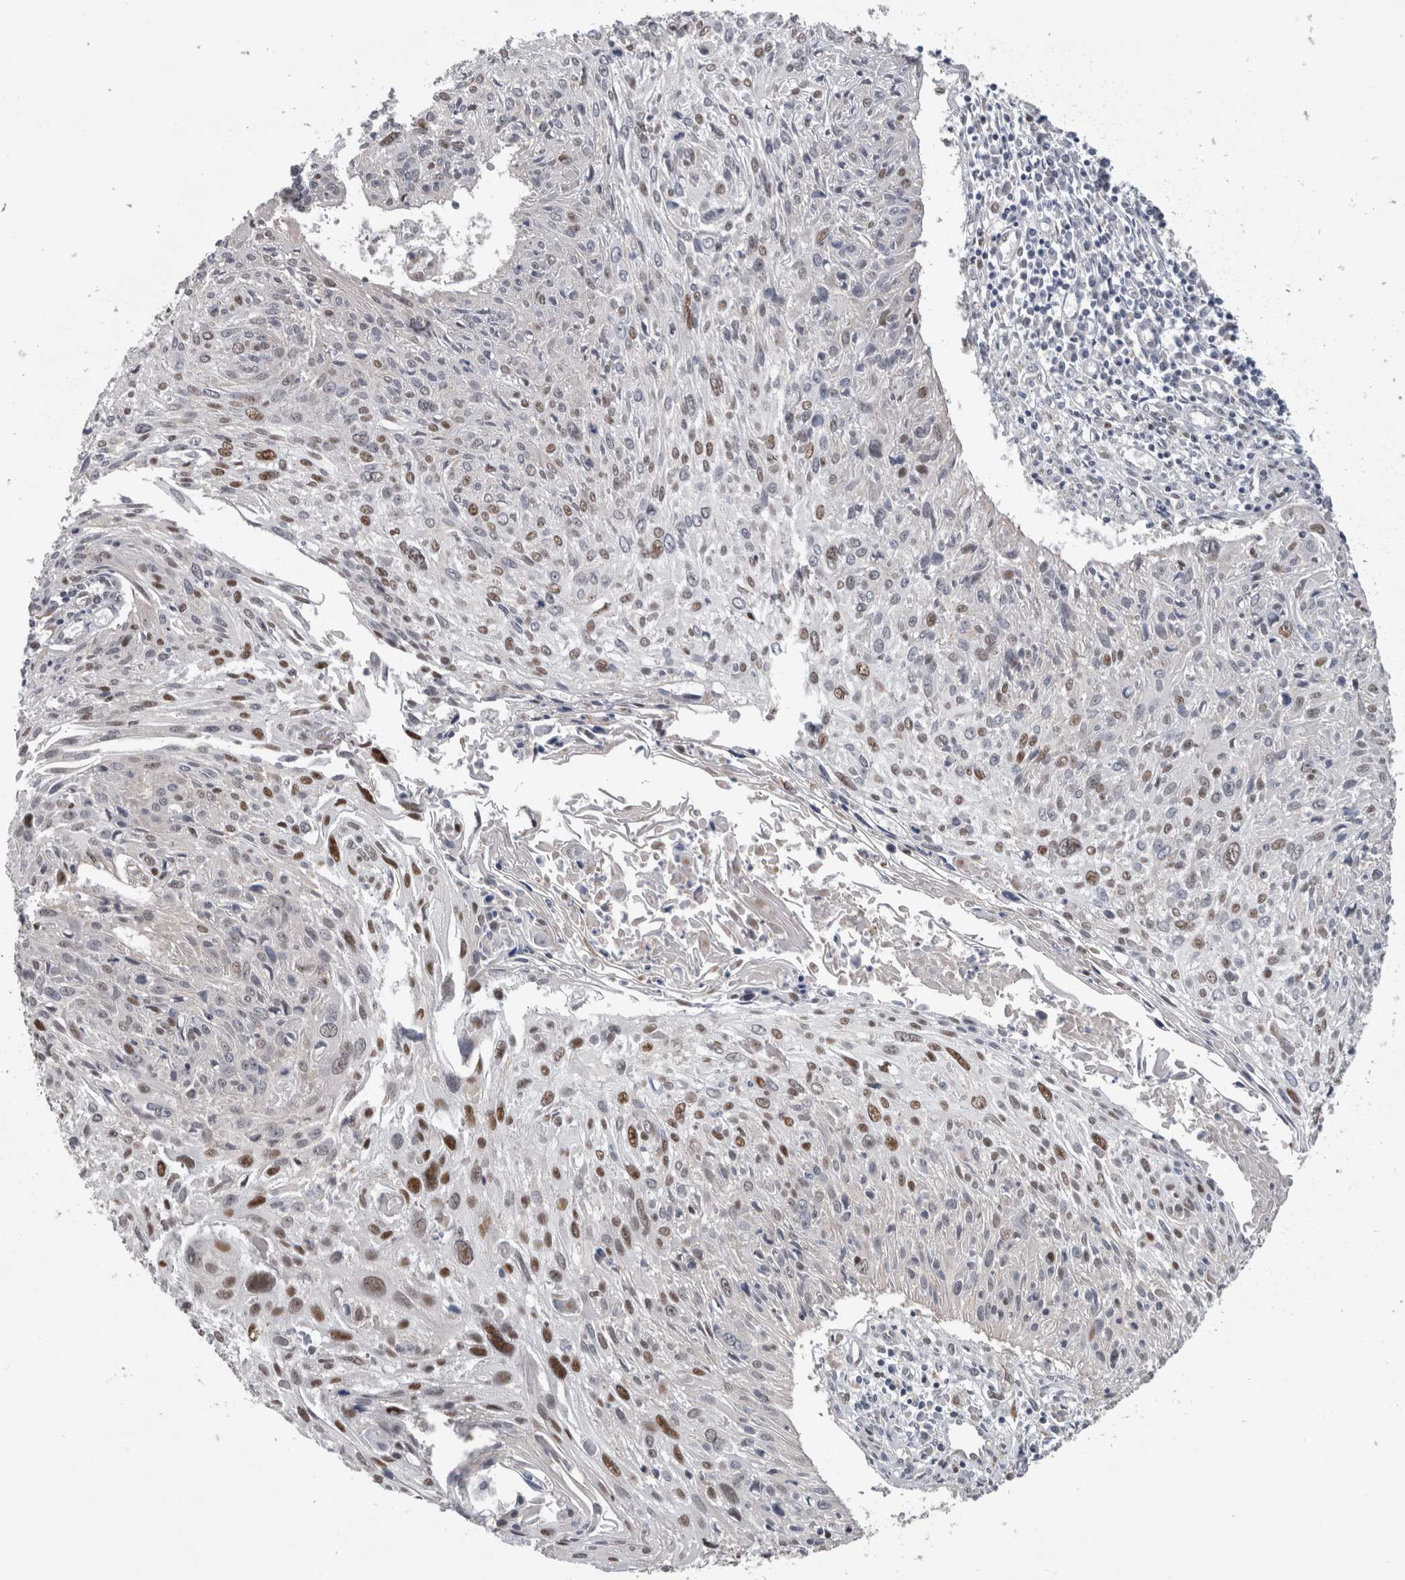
{"staining": {"intensity": "moderate", "quantity": "25%-75%", "location": "nuclear"}, "tissue": "cervical cancer", "cell_type": "Tumor cells", "image_type": "cancer", "snomed": [{"axis": "morphology", "description": "Squamous cell carcinoma, NOS"}, {"axis": "topography", "description": "Cervix"}], "caption": "Protein expression analysis of squamous cell carcinoma (cervical) displays moderate nuclear expression in about 25%-75% of tumor cells. (Brightfield microscopy of DAB IHC at high magnification).", "gene": "POLD2", "patient": {"sex": "female", "age": 51}}